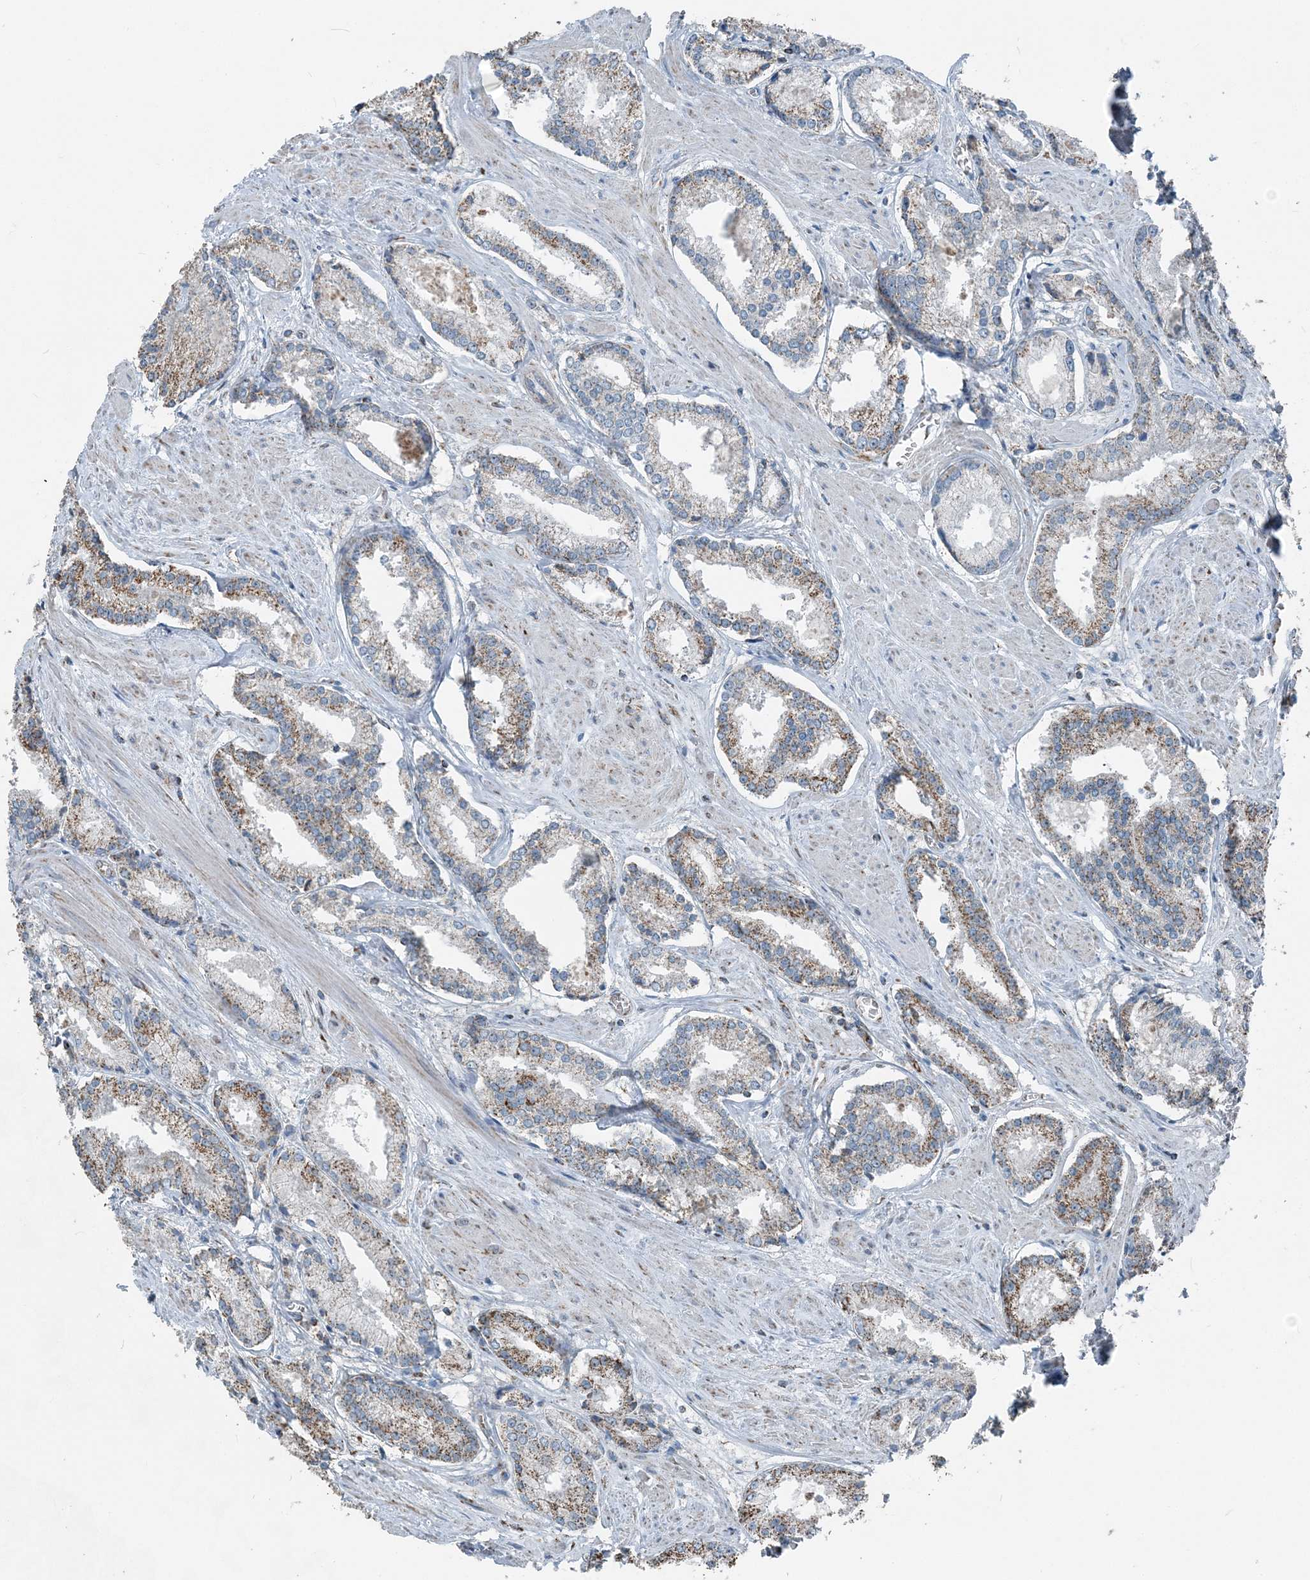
{"staining": {"intensity": "moderate", "quantity": "25%-75%", "location": "cytoplasmic/membranous"}, "tissue": "prostate cancer", "cell_type": "Tumor cells", "image_type": "cancer", "snomed": [{"axis": "morphology", "description": "Adenocarcinoma, Low grade"}, {"axis": "topography", "description": "Prostate"}], "caption": "Prostate low-grade adenocarcinoma was stained to show a protein in brown. There is medium levels of moderate cytoplasmic/membranous expression in approximately 25%-75% of tumor cells.", "gene": "SUCLG1", "patient": {"sex": "male", "age": 54}}